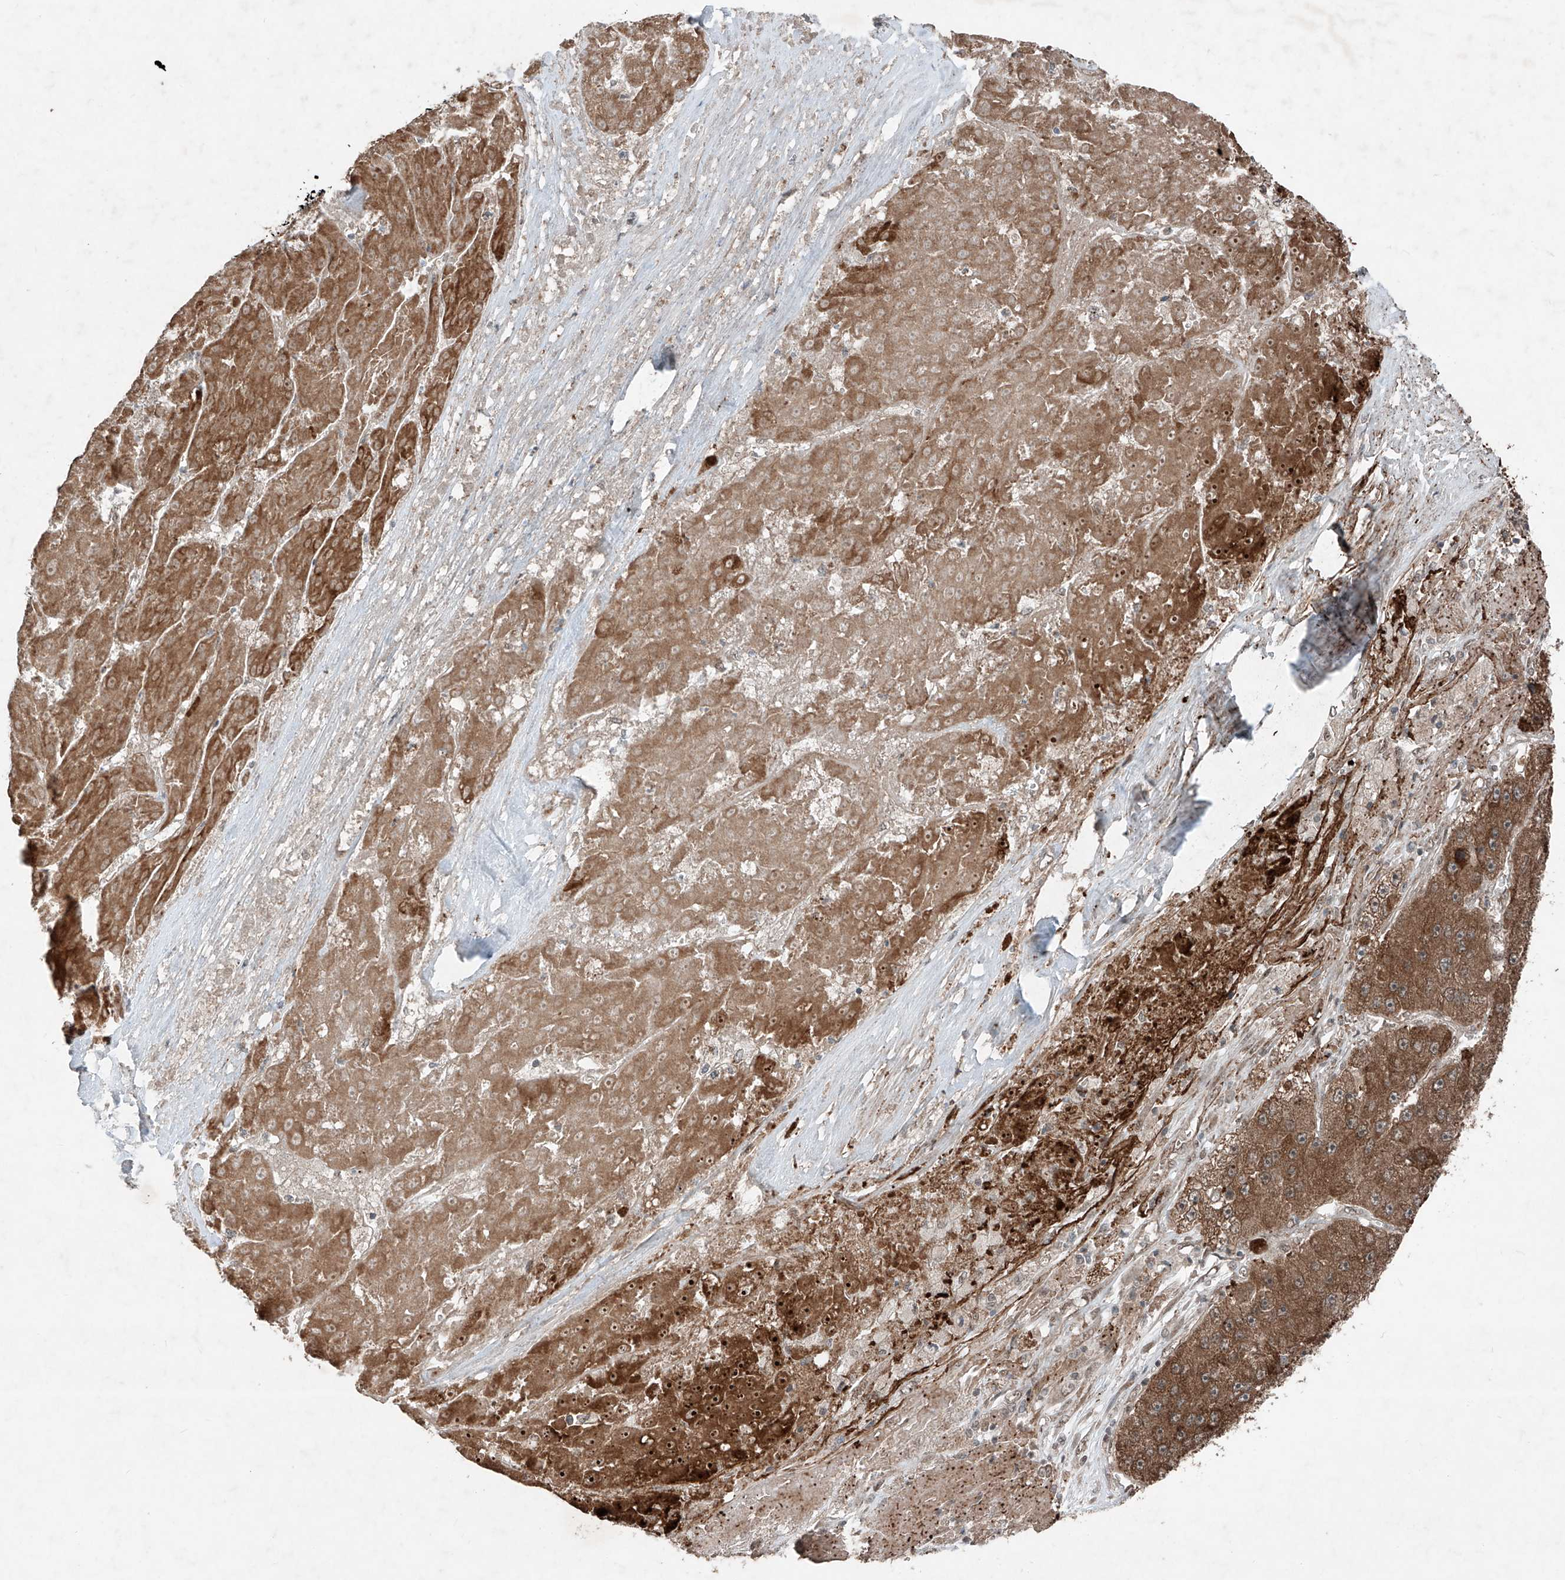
{"staining": {"intensity": "strong", "quantity": ">75%", "location": "cytoplasmic/membranous,nuclear"}, "tissue": "liver cancer", "cell_type": "Tumor cells", "image_type": "cancer", "snomed": [{"axis": "morphology", "description": "Carcinoma, Hepatocellular, NOS"}, {"axis": "topography", "description": "Liver"}], "caption": "Liver cancer tissue demonstrates strong cytoplasmic/membranous and nuclear expression in about >75% of tumor cells, visualized by immunohistochemistry.", "gene": "ZNF620", "patient": {"sex": "female", "age": 73}}